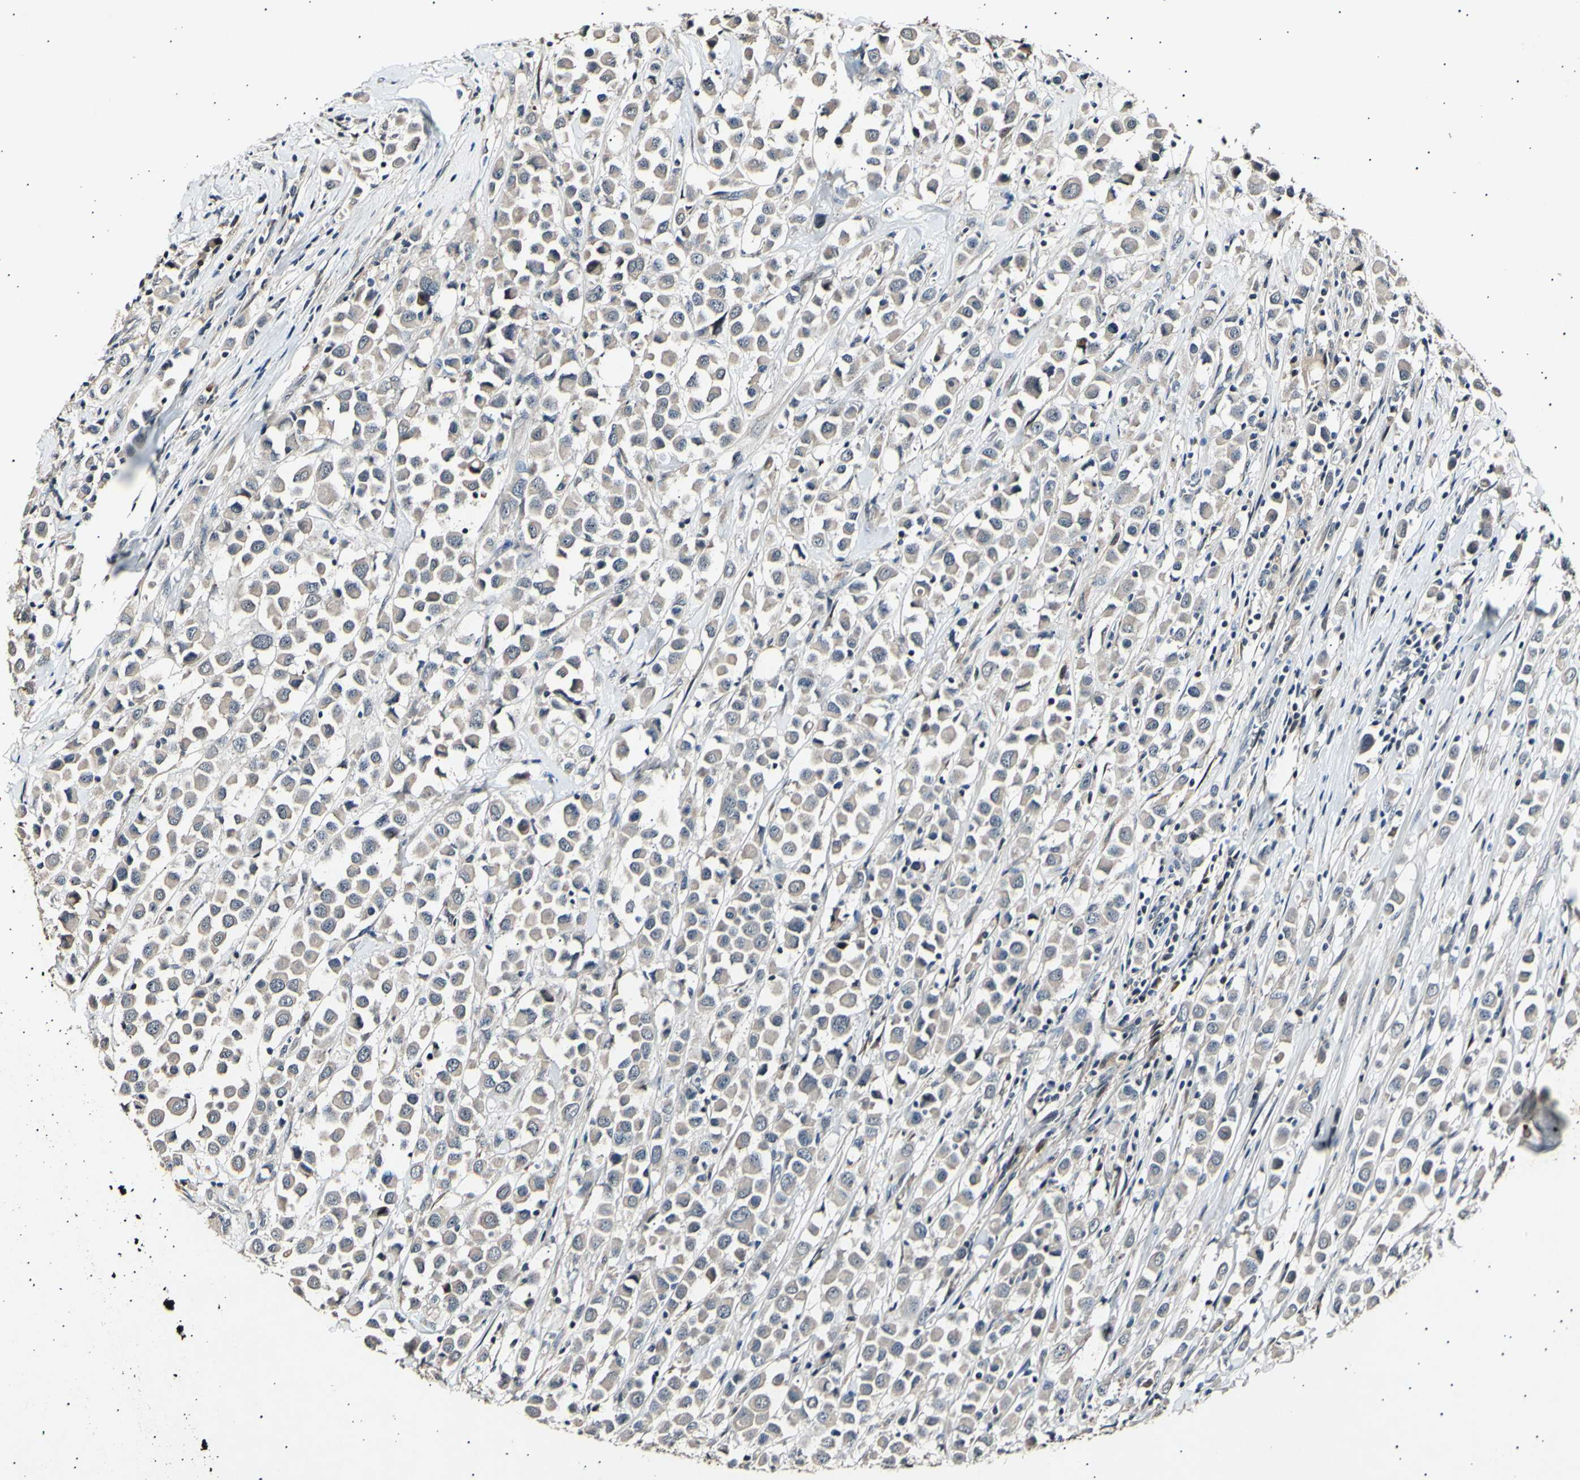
{"staining": {"intensity": "weak", "quantity": ">75%", "location": "cytoplasmic/membranous"}, "tissue": "breast cancer", "cell_type": "Tumor cells", "image_type": "cancer", "snomed": [{"axis": "morphology", "description": "Duct carcinoma"}, {"axis": "topography", "description": "Breast"}], "caption": "DAB (3,3'-diaminobenzidine) immunohistochemical staining of human breast cancer (intraductal carcinoma) reveals weak cytoplasmic/membranous protein positivity in about >75% of tumor cells.", "gene": "ADCY3", "patient": {"sex": "female", "age": 61}}